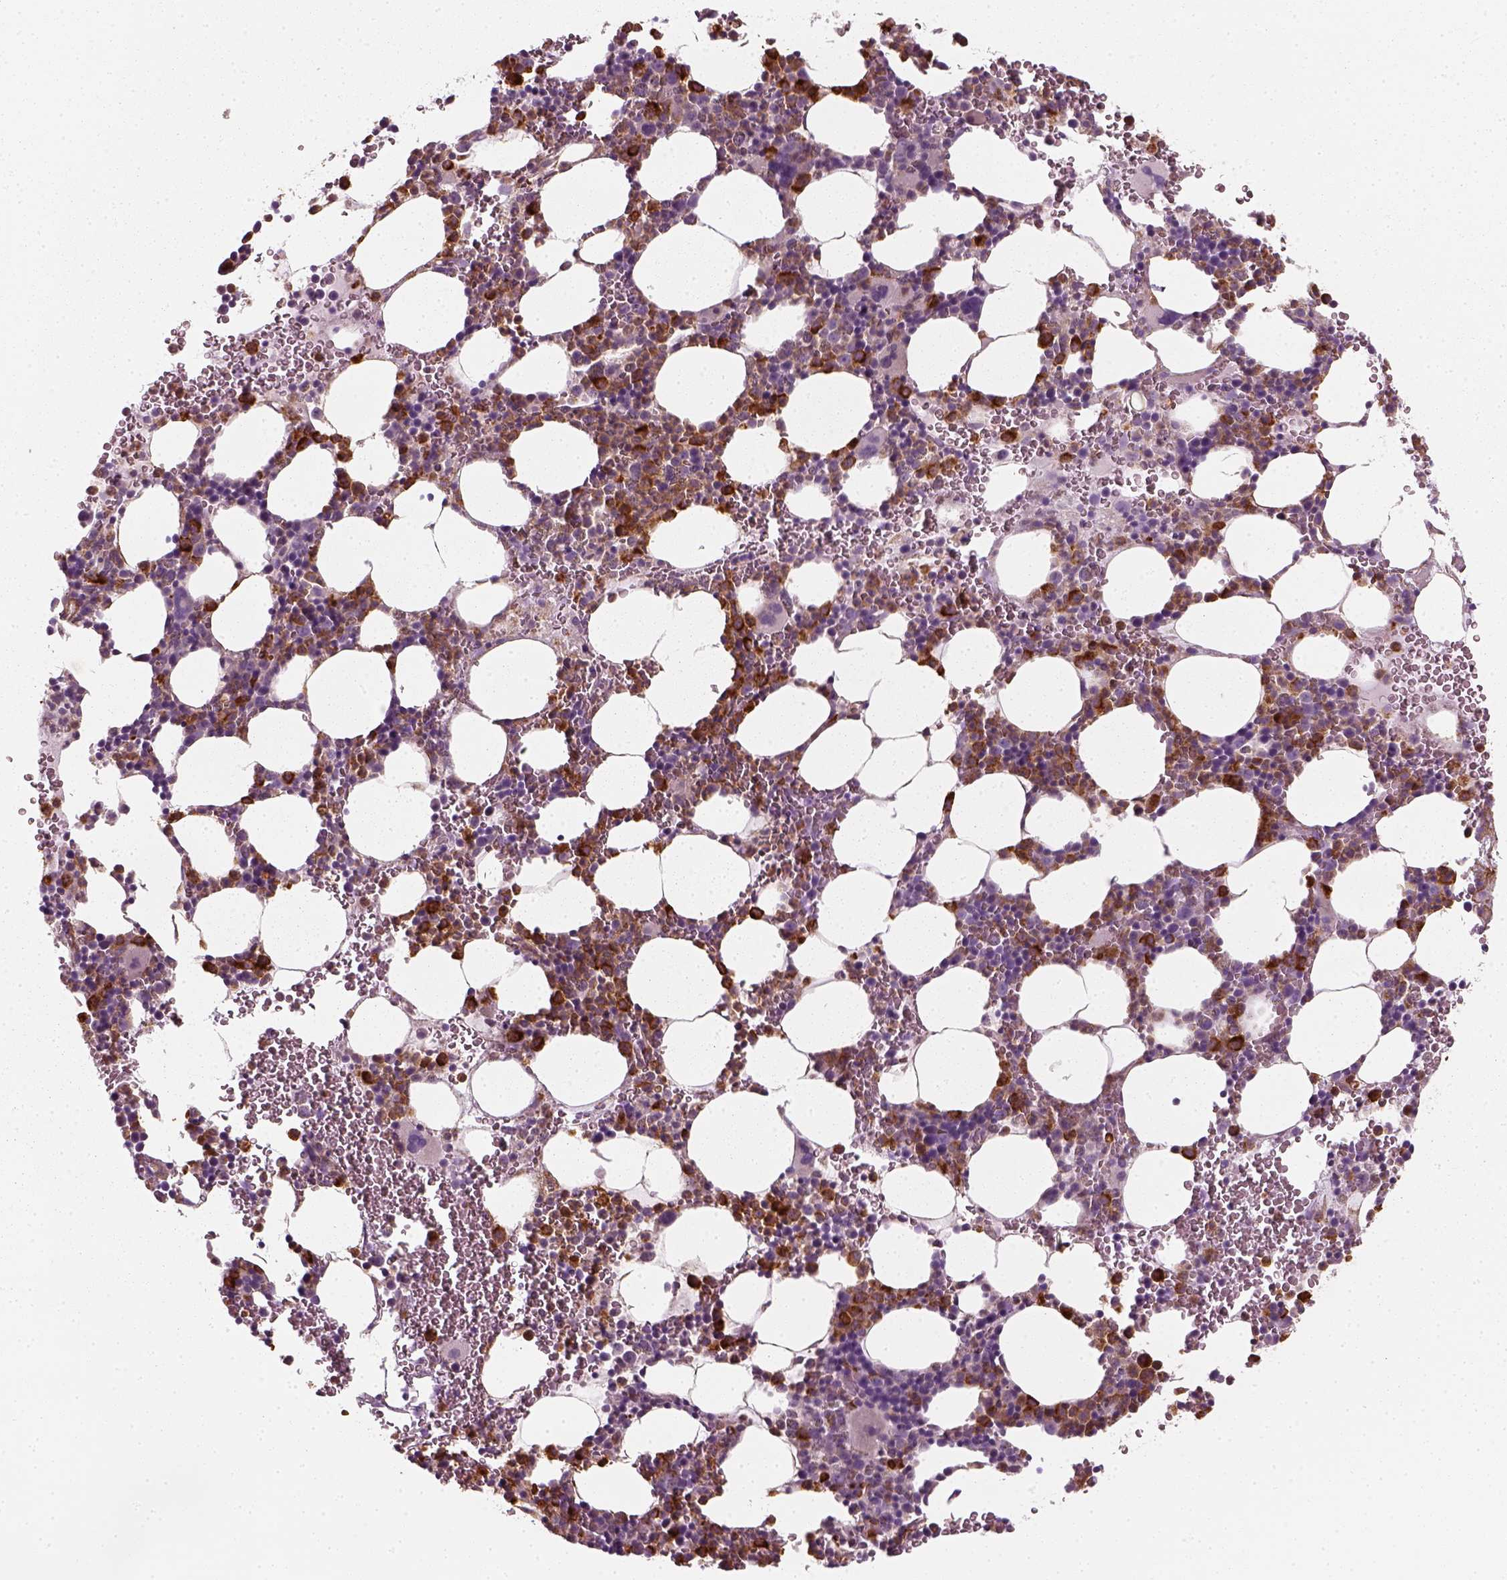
{"staining": {"intensity": "strong", "quantity": "25%-75%", "location": "cytoplasmic/membranous"}, "tissue": "bone marrow", "cell_type": "Hematopoietic cells", "image_type": "normal", "snomed": [{"axis": "morphology", "description": "Normal tissue, NOS"}, {"axis": "topography", "description": "Bone marrow"}], "caption": "The photomicrograph exhibits a brown stain indicating the presence of a protein in the cytoplasmic/membranous of hematopoietic cells in bone marrow. The protein is stained brown, and the nuclei are stained in blue (DAB (3,3'-diaminobenzidine) IHC with brightfield microscopy, high magnification).", "gene": "NPTN", "patient": {"sex": "male", "age": 82}}